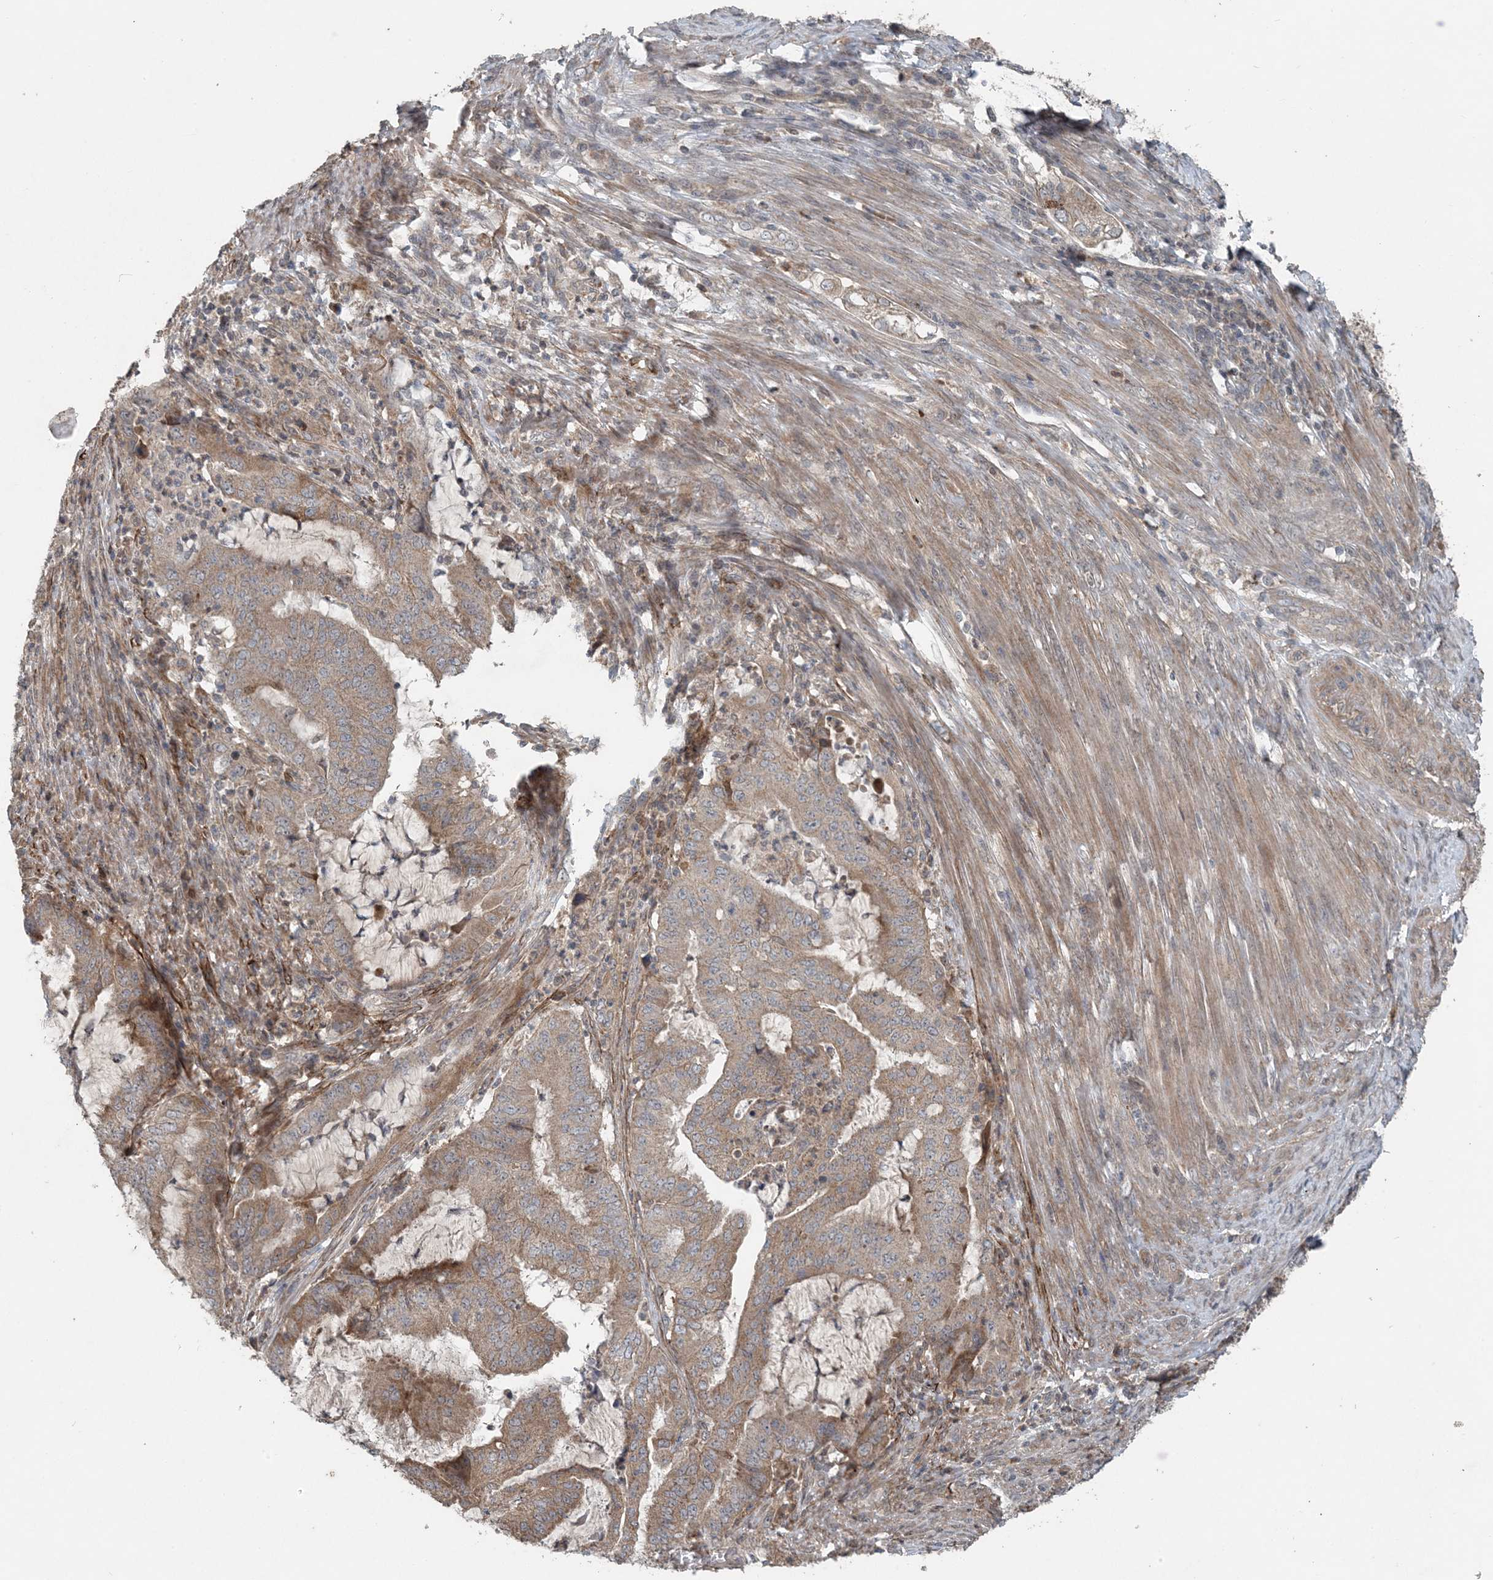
{"staining": {"intensity": "weak", "quantity": "25%-75%", "location": "cytoplasmic/membranous"}, "tissue": "endometrial cancer", "cell_type": "Tumor cells", "image_type": "cancer", "snomed": [{"axis": "morphology", "description": "Adenocarcinoma, NOS"}, {"axis": "topography", "description": "Endometrium"}], "caption": "An immunohistochemistry histopathology image of neoplastic tissue is shown. Protein staining in brown highlights weak cytoplasmic/membranous positivity in endometrial adenocarcinoma within tumor cells.", "gene": "MYO9B", "patient": {"sex": "female", "age": 51}}